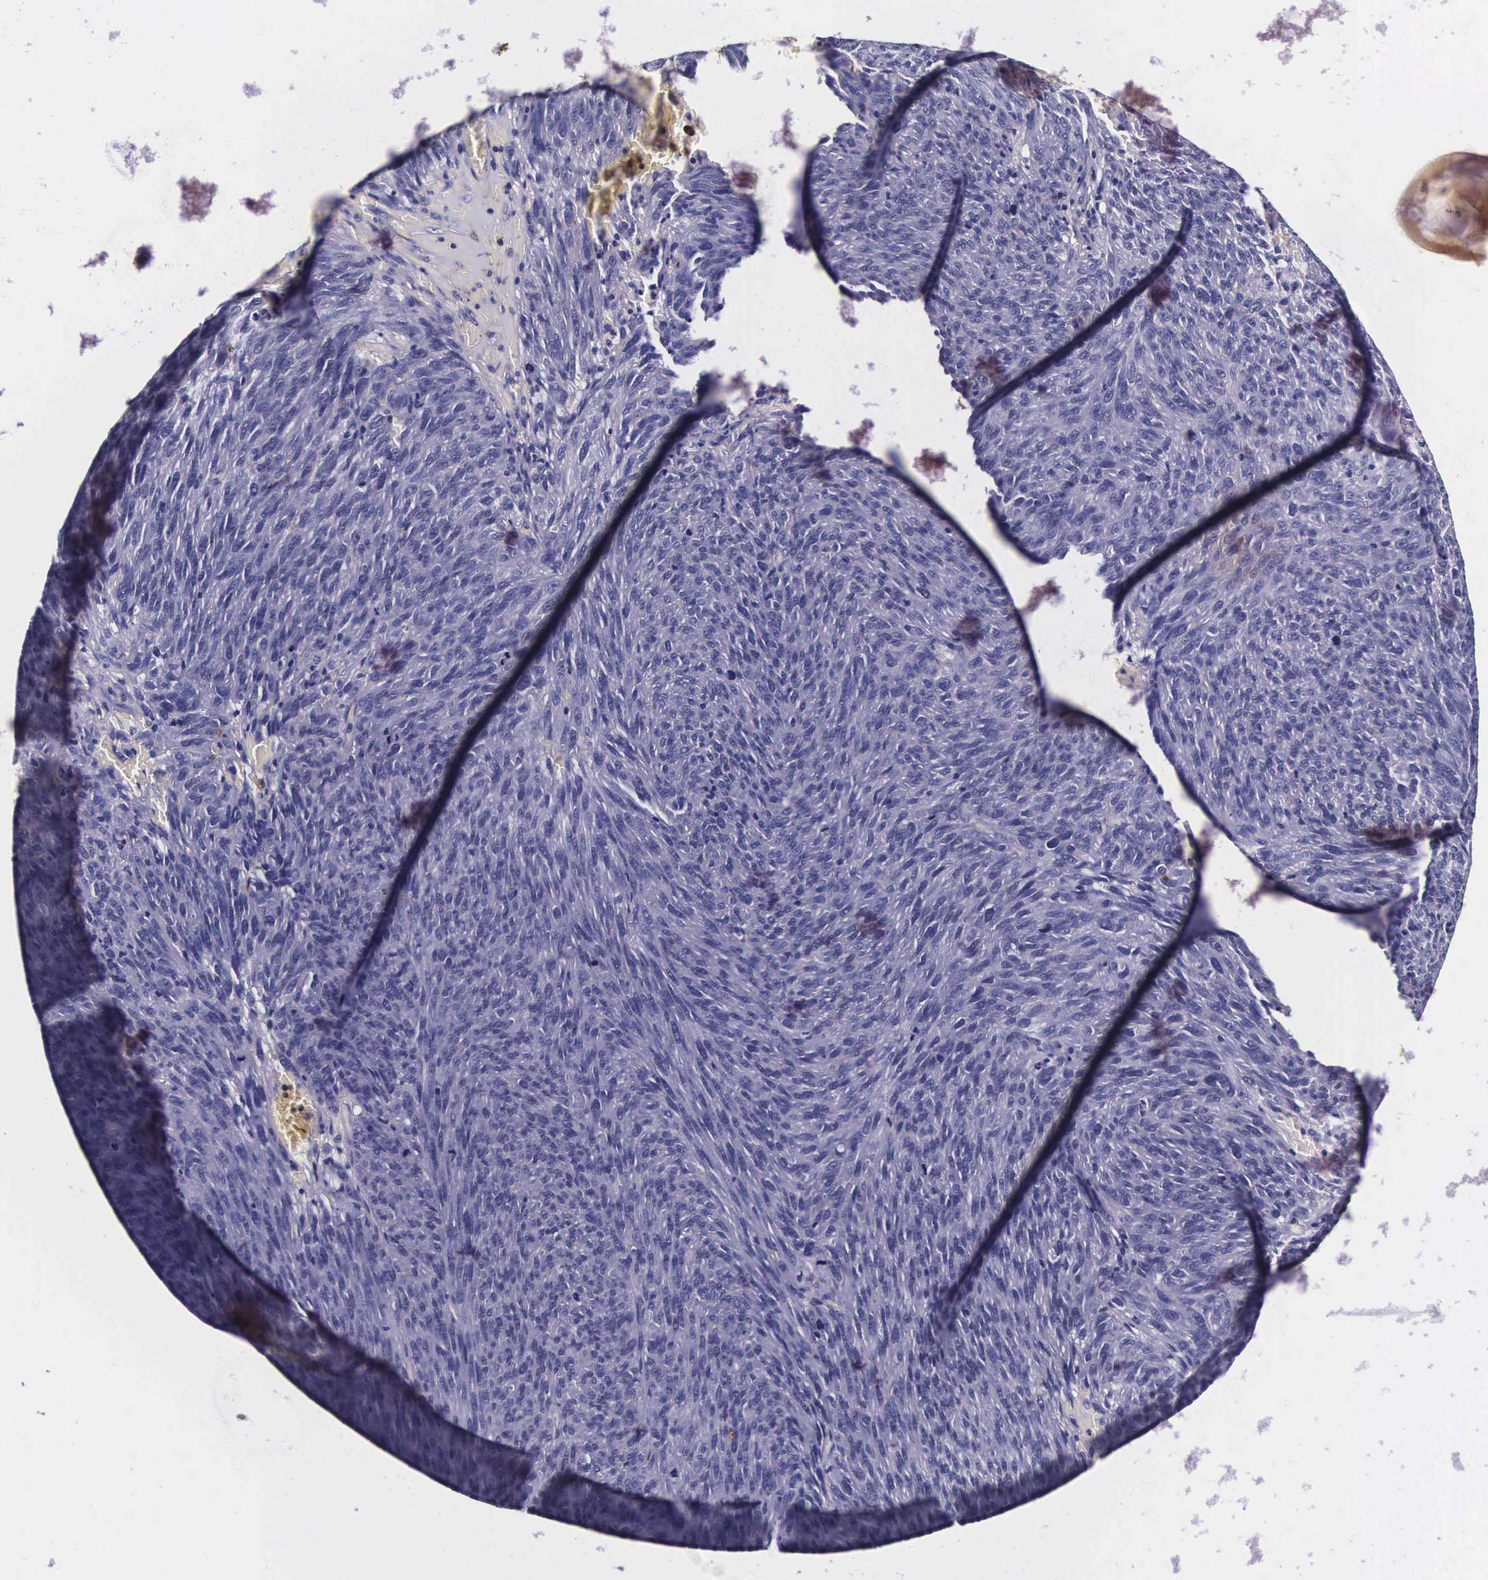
{"staining": {"intensity": "negative", "quantity": "none", "location": "none"}, "tissue": "melanoma", "cell_type": "Tumor cells", "image_type": "cancer", "snomed": [{"axis": "morphology", "description": "Malignant melanoma, NOS"}, {"axis": "topography", "description": "Skin"}], "caption": "Photomicrograph shows no protein expression in tumor cells of malignant melanoma tissue.", "gene": "CTSB", "patient": {"sex": "male", "age": 76}}